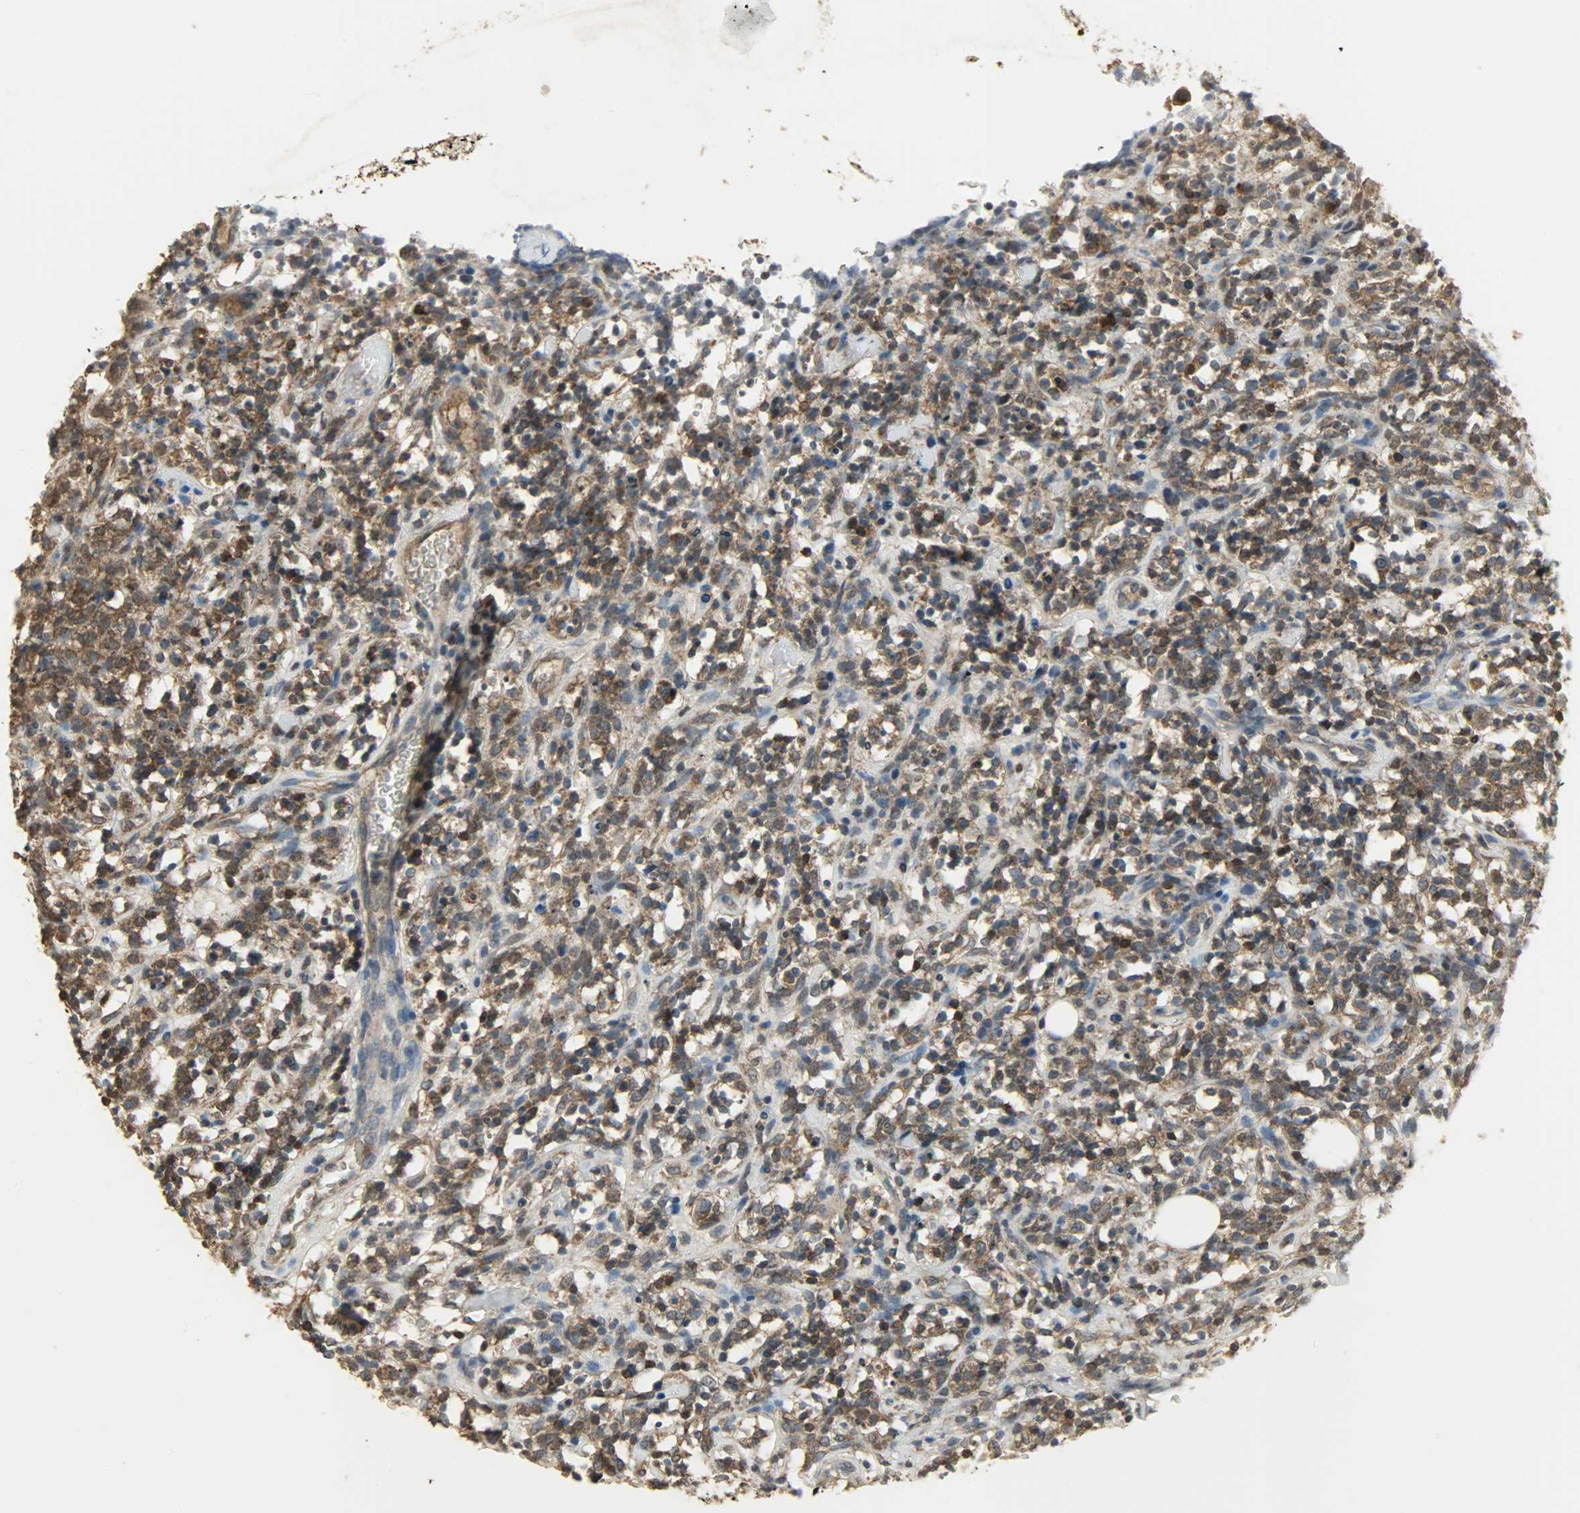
{"staining": {"intensity": "moderate", "quantity": ">75%", "location": "cytoplasmic/membranous"}, "tissue": "lymphoma", "cell_type": "Tumor cells", "image_type": "cancer", "snomed": [{"axis": "morphology", "description": "Malignant lymphoma, non-Hodgkin's type, High grade"}, {"axis": "topography", "description": "Lymph node"}], "caption": "An image of human high-grade malignant lymphoma, non-Hodgkin's type stained for a protein displays moderate cytoplasmic/membranous brown staining in tumor cells.", "gene": "LDHB", "patient": {"sex": "female", "age": 73}}